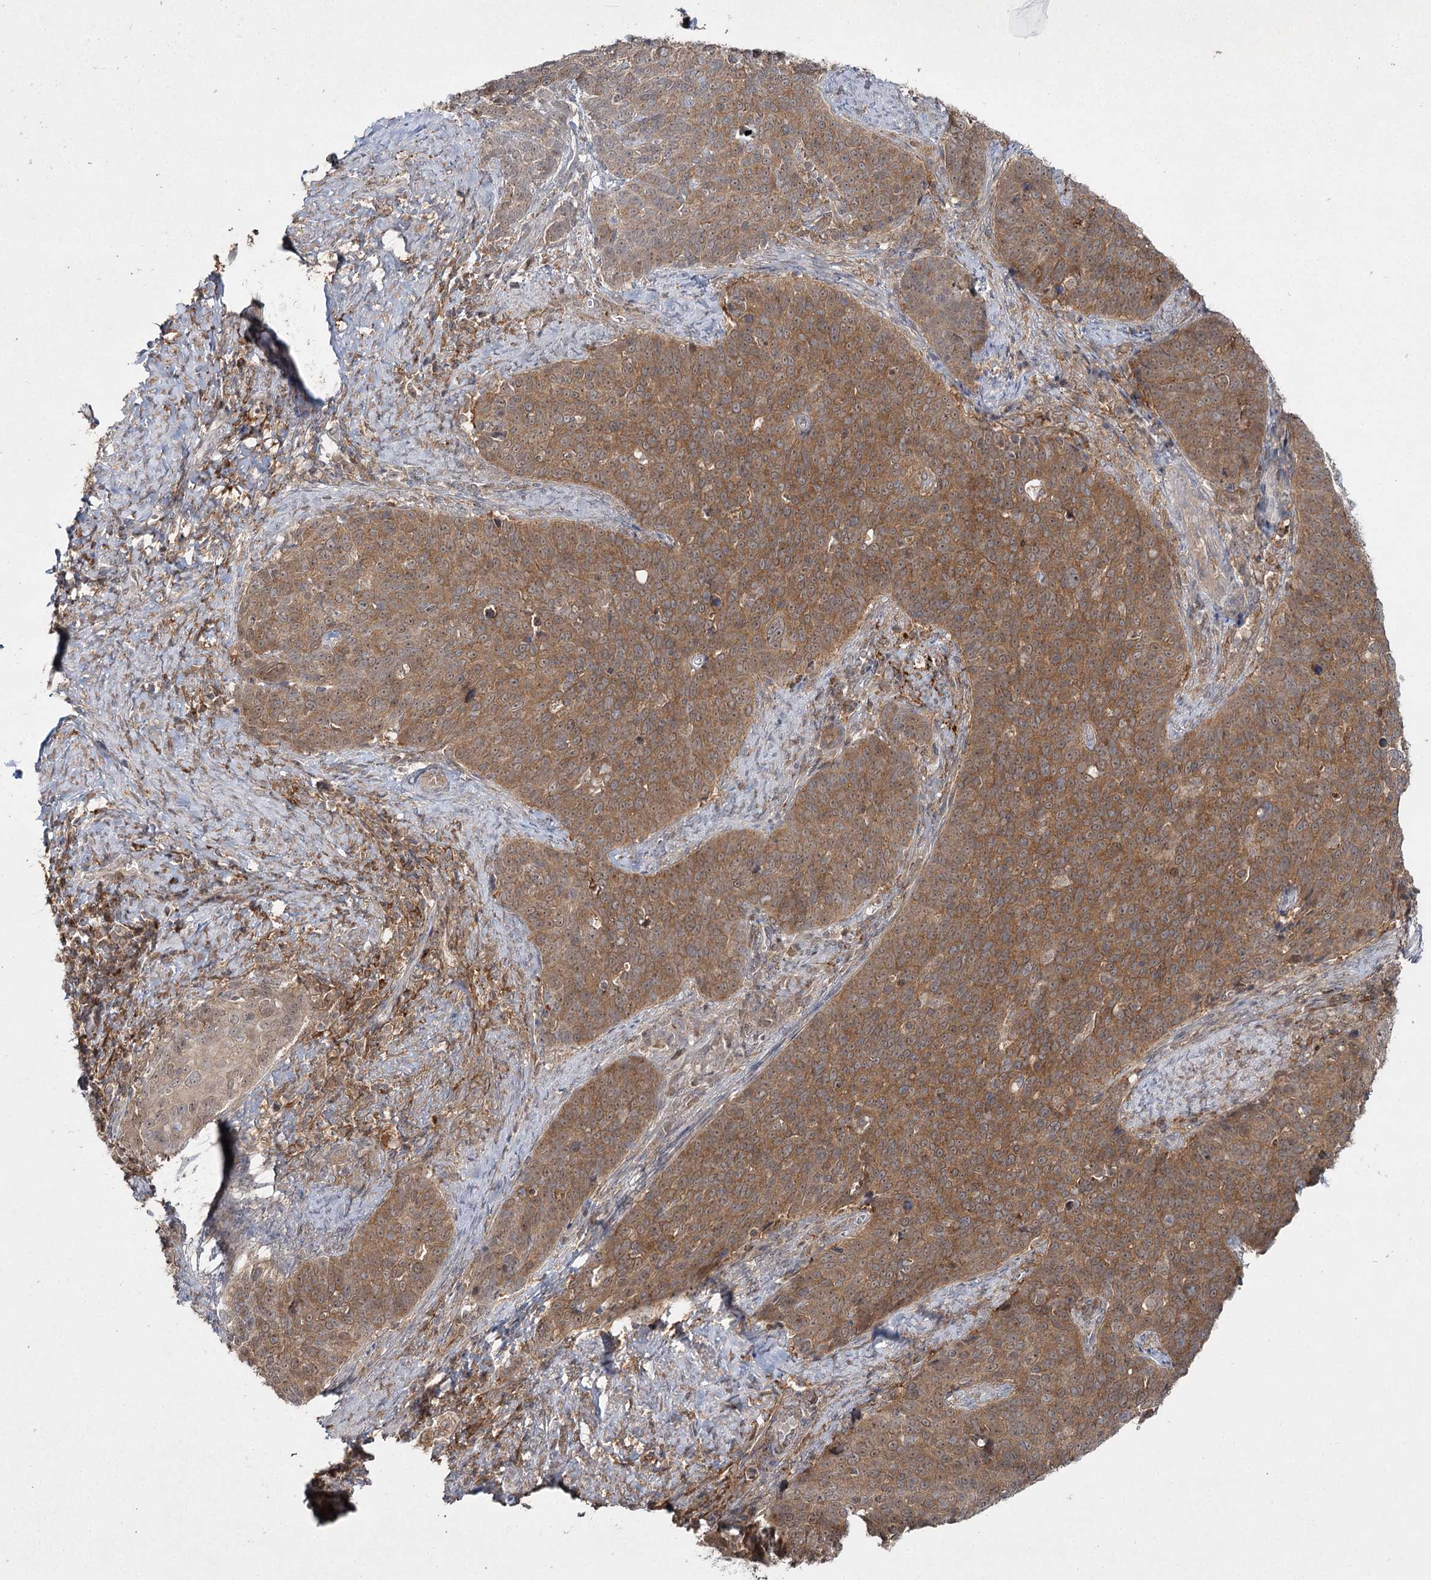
{"staining": {"intensity": "moderate", "quantity": ">75%", "location": "cytoplasmic/membranous"}, "tissue": "cervical cancer", "cell_type": "Tumor cells", "image_type": "cancer", "snomed": [{"axis": "morphology", "description": "Squamous cell carcinoma, NOS"}, {"axis": "topography", "description": "Cervix"}], "caption": "There is medium levels of moderate cytoplasmic/membranous expression in tumor cells of cervical squamous cell carcinoma, as demonstrated by immunohistochemical staining (brown color).", "gene": "WDR44", "patient": {"sex": "female", "age": 39}}